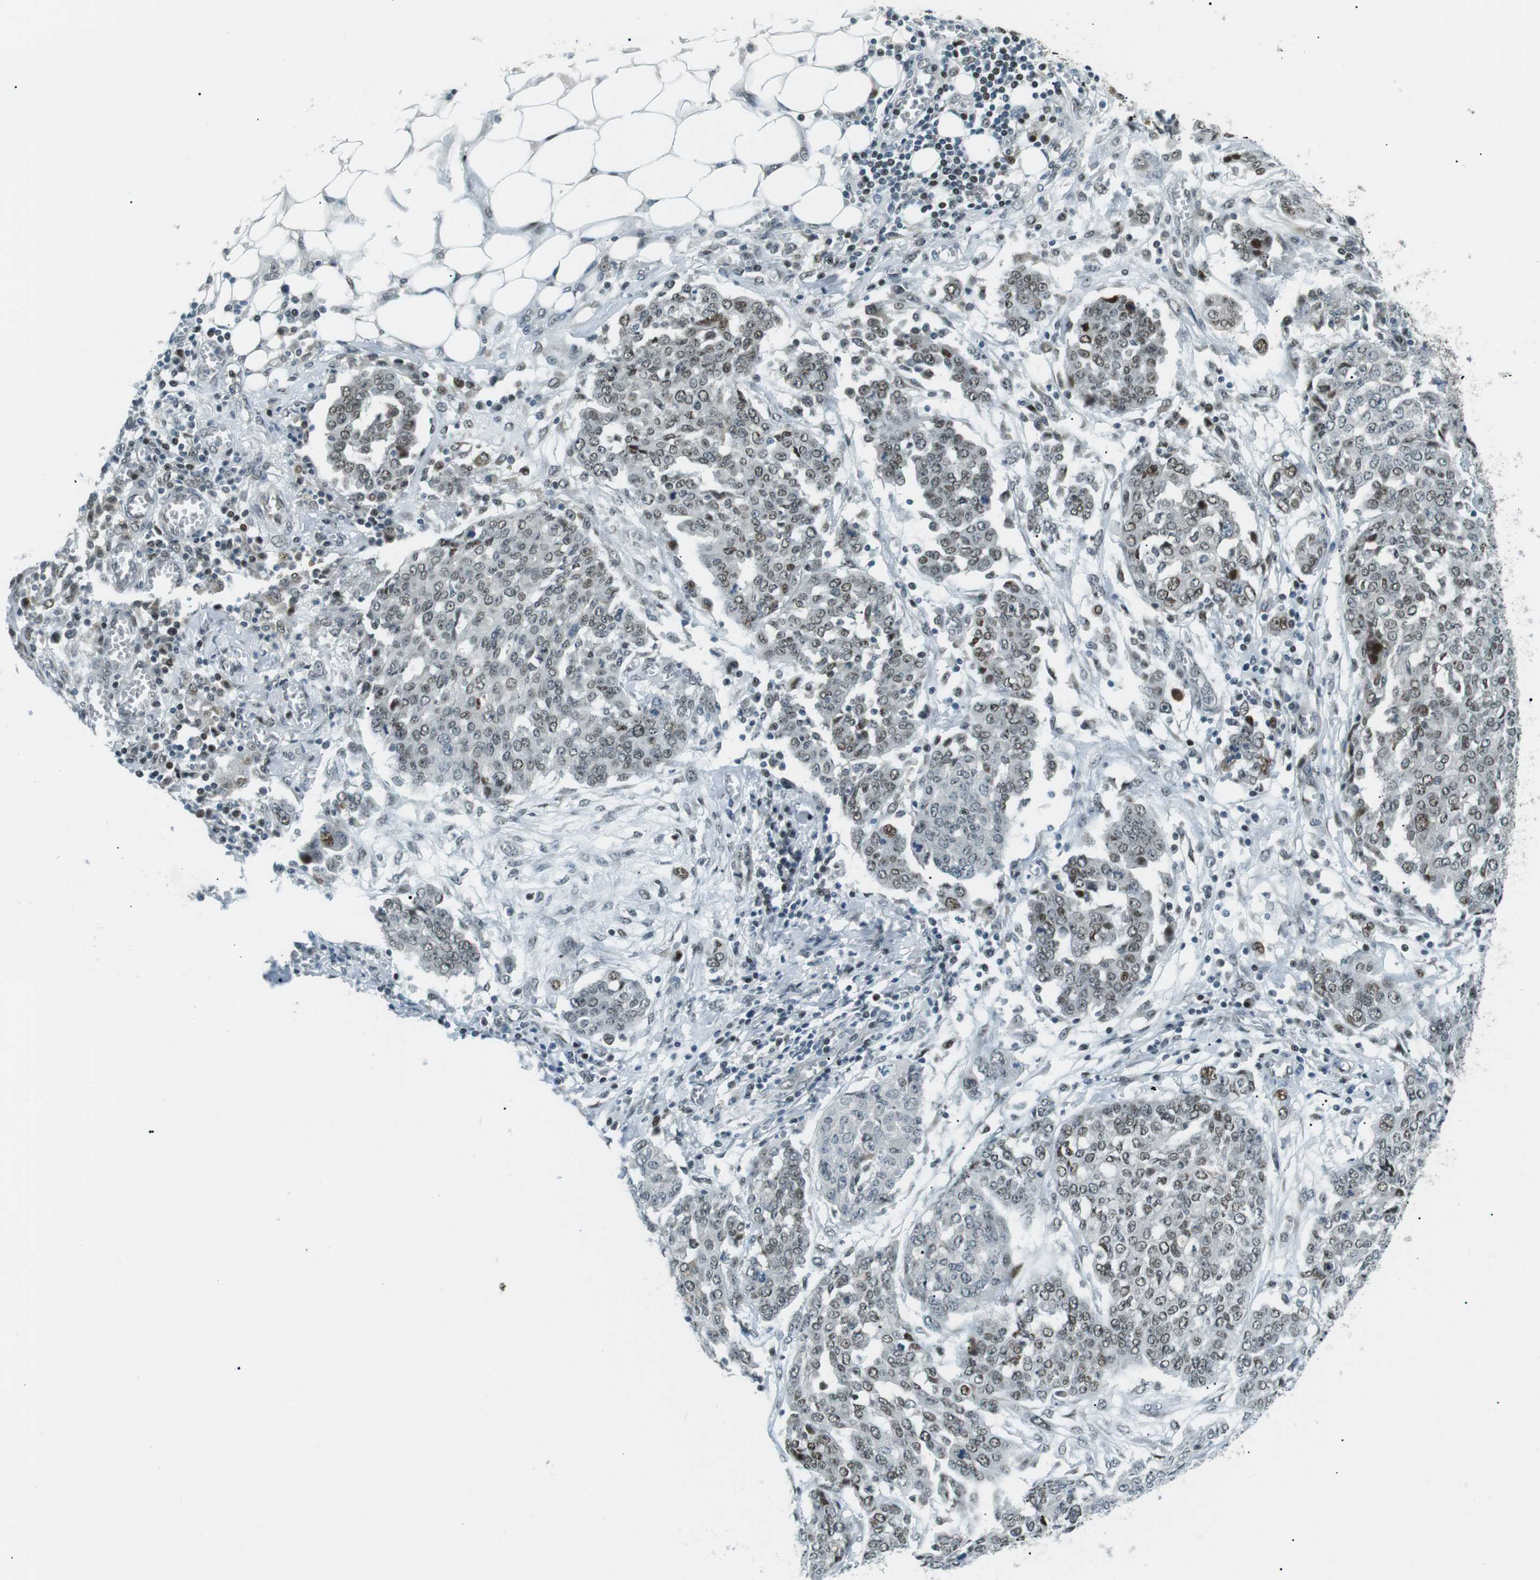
{"staining": {"intensity": "weak", "quantity": "25%-75%", "location": "nuclear"}, "tissue": "ovarian cancer", "cell_type": "Tumor cells", "image_type": "cancer", "snomed": [{"axis": "morphology", "description": "Cystadenocarcinoma, serous, NOS"}, {"axis": "topography", "description": "Soft tissue"}, {"axis": "topography", "description": "Ovary"}], "caption": "The photomicrograph displays a brown stain indicating the presence of a protein in the nuclear of tumor cells in ovarian cancer (serous cystadenocarcinoma). Ihc stains the protein of interest in brown and the nuclei are stained blue.", "gene": "PJA1", "patient": {"sex": "female", "age": 57}}